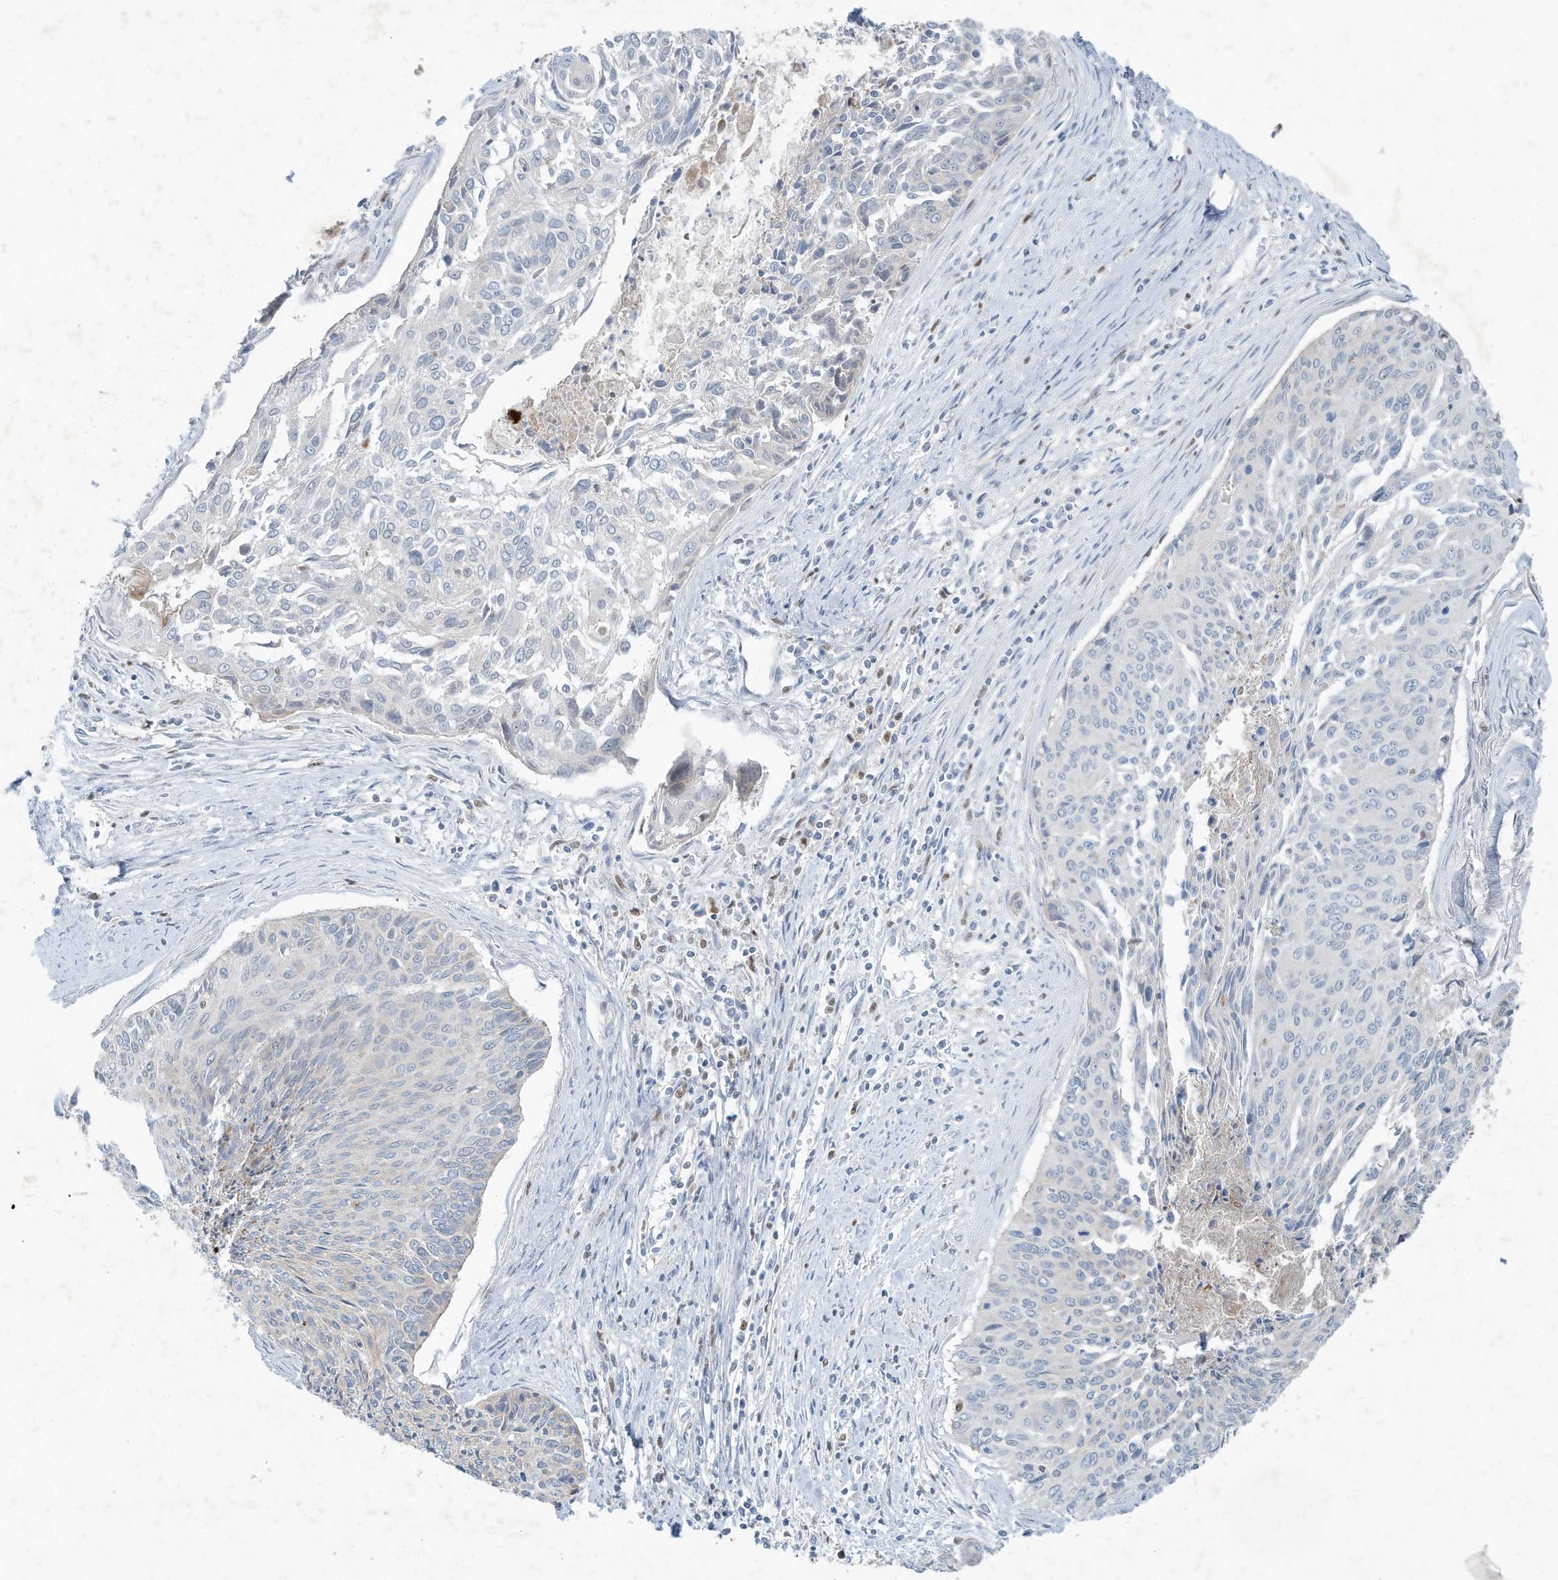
{"staining": {"intensity": "negative", "quantity": "none", "location": "none"}, "tissue": "cervical cancer", "cell_type": "Tumor cells", "image_type": "cancer", "snomed": [{"axis": "morphology", "description": "Squamous cell carcinoma, NOS"}, {"axis": "topography", "description": "Cervix"}], "caption": "Tumor cells show no significant expression in cervical cancer.", "gene": "TUBE1", "patient": {"sex": "female", "age": 55}}